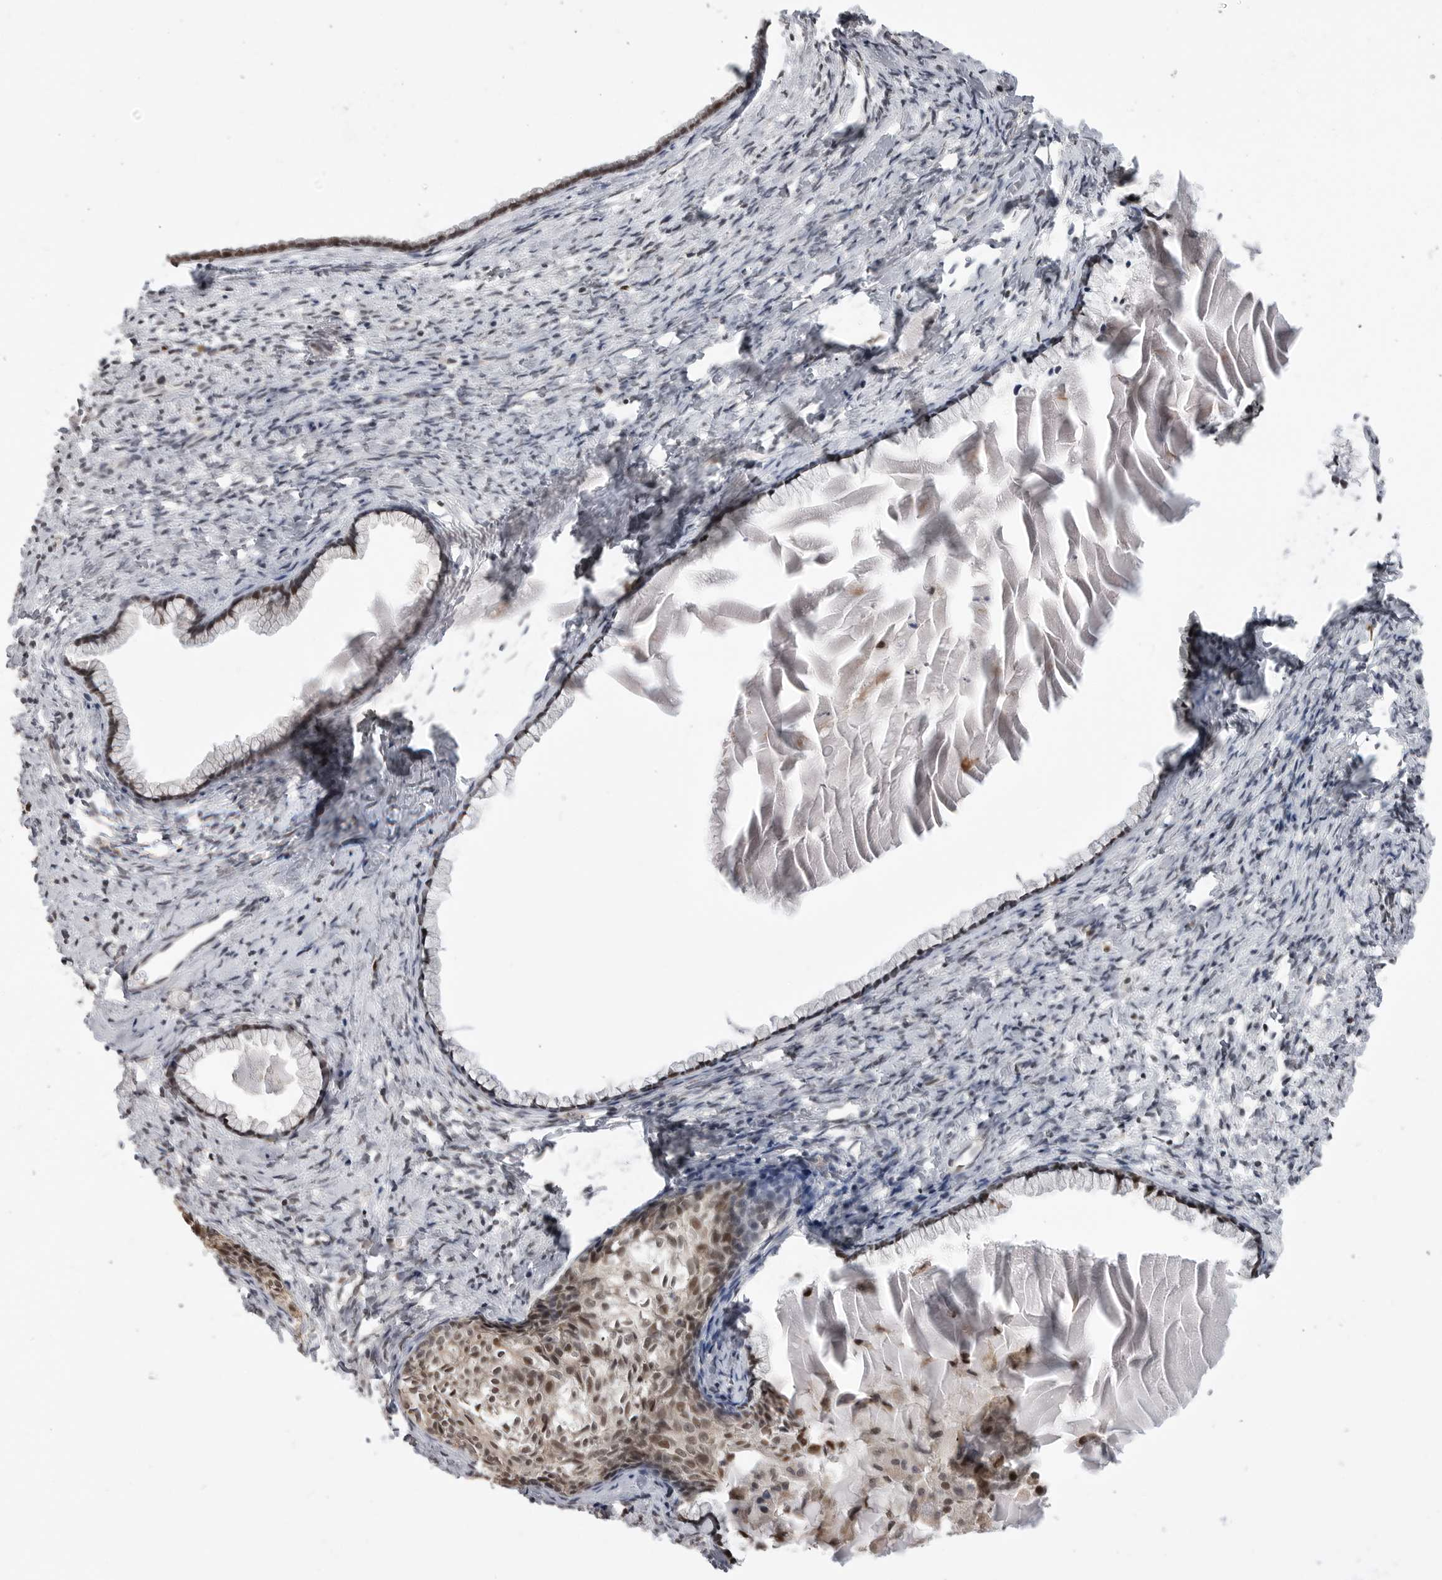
{"staining": {"intensity": "strong", "quantity": "25%-75%", "location": "cytoplasmic/membranous,nuclear"}, "tissue": "cervix", "cell_type": "Glandular cells", "image_type": "normal", "snomed": [{"axis": "morphology", "description": "Normal tissue, NOS"}, {"axis": "topography", "description": "Cervix"}], "caption": "Immunohistochemistry (IHC) photomicrograph of normal cervix: cervix stained using immunohistochemistry (IHC) reveals high levels of strong protein expression localized specifically in the cytoplasmic/membranous,nuclear of glandular cells, appearing as a cytoplasmic/membranous,nuclear brown color.", "gene": "SMARCC1", "patient": {"sex": "female", "age": 75}}